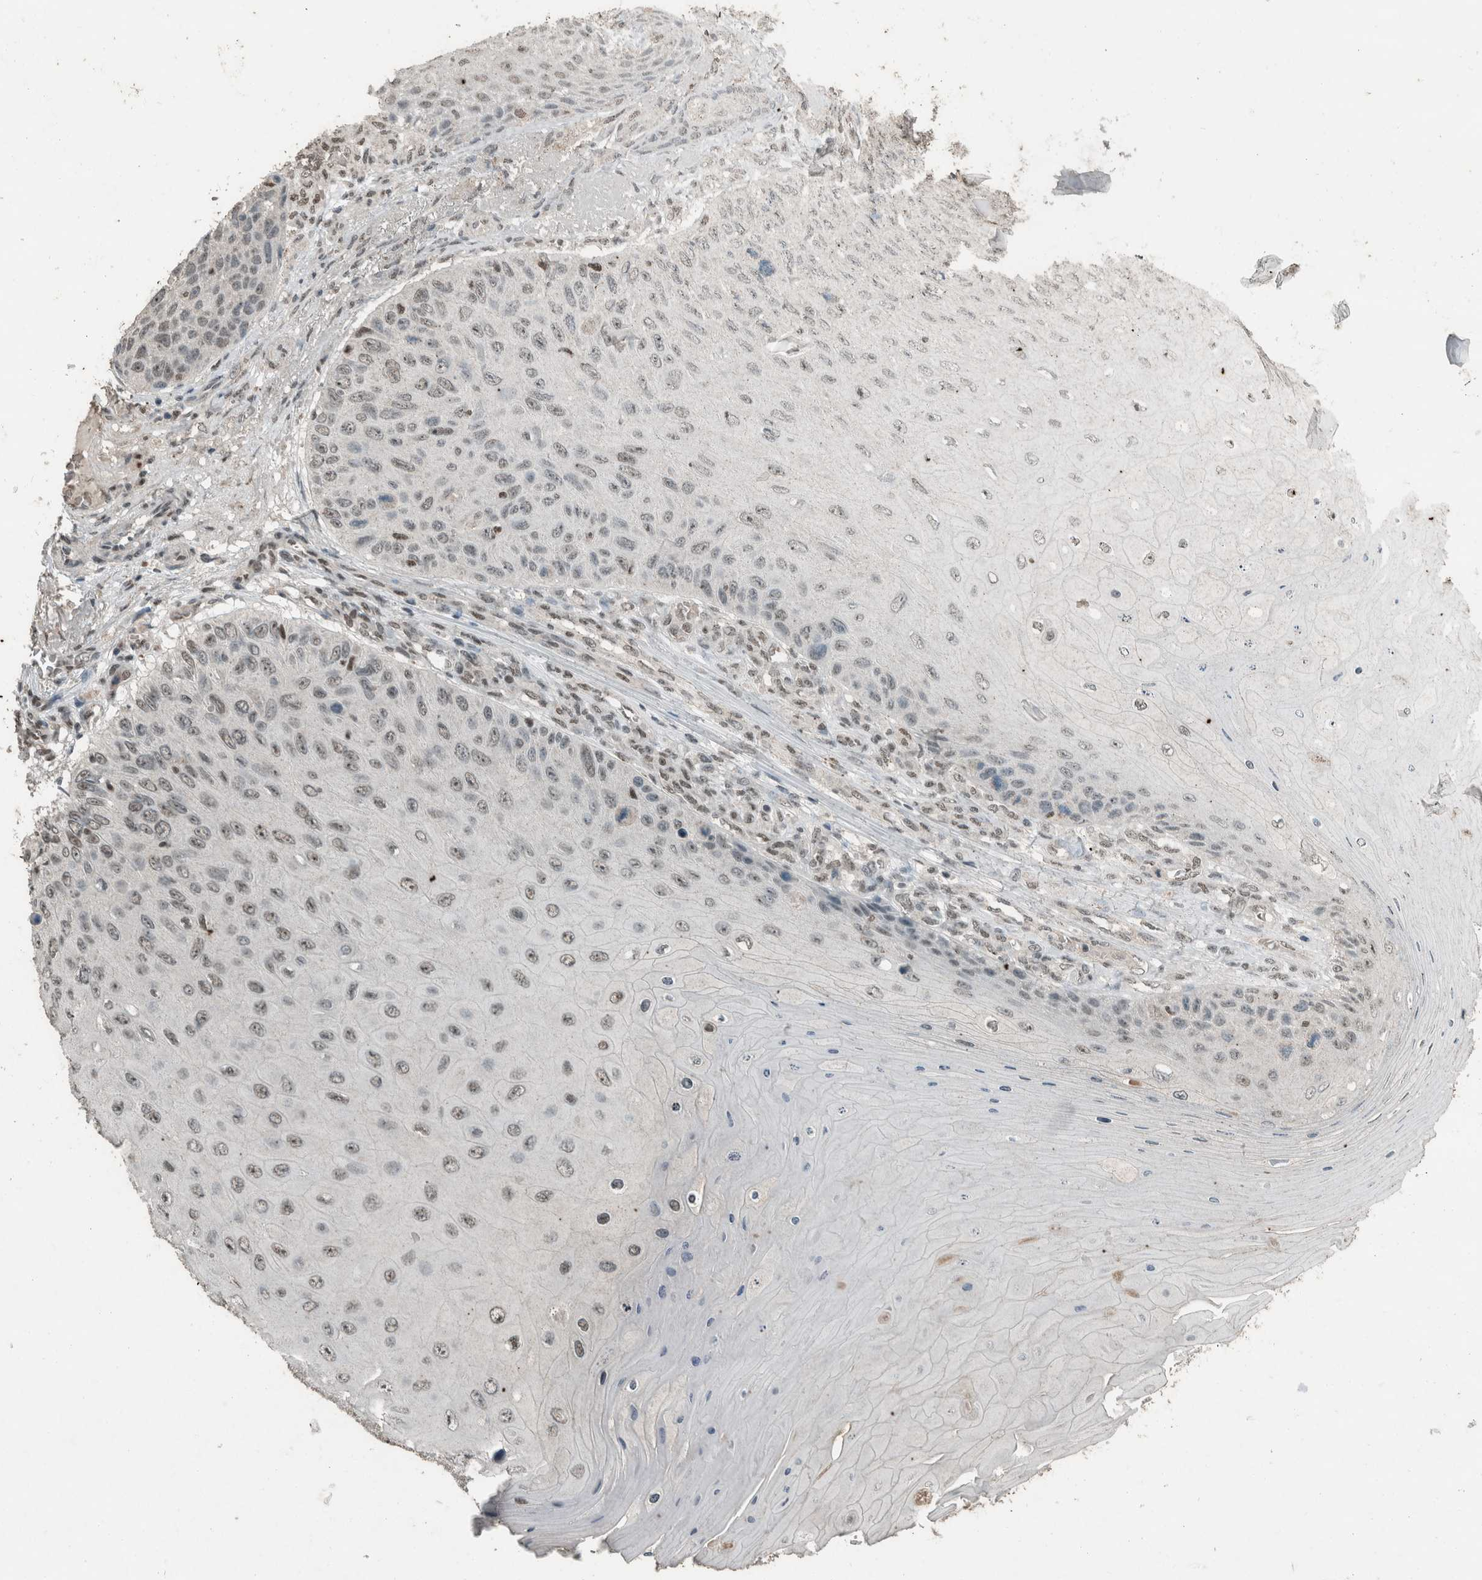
{"staining": {"intensity": "weak", "quantity": ">75%", "location": "nuclear"}, "tissue": "skin cancer", "cell_type": "Tumor cells", "image_type": "cancer", "snomed": [{"axis": "morphology", "description": "Squamous cell carcinoma, NOS"}, {"axis": "topography", "description": "Skin"}], "caption": "Skin cancer (squamous cell carcinoma) stained for a protein displays weak nuclear positivity in tumor cells.", "gene": "ZNF24", "patient": {"sex": "female", "age": 88}}